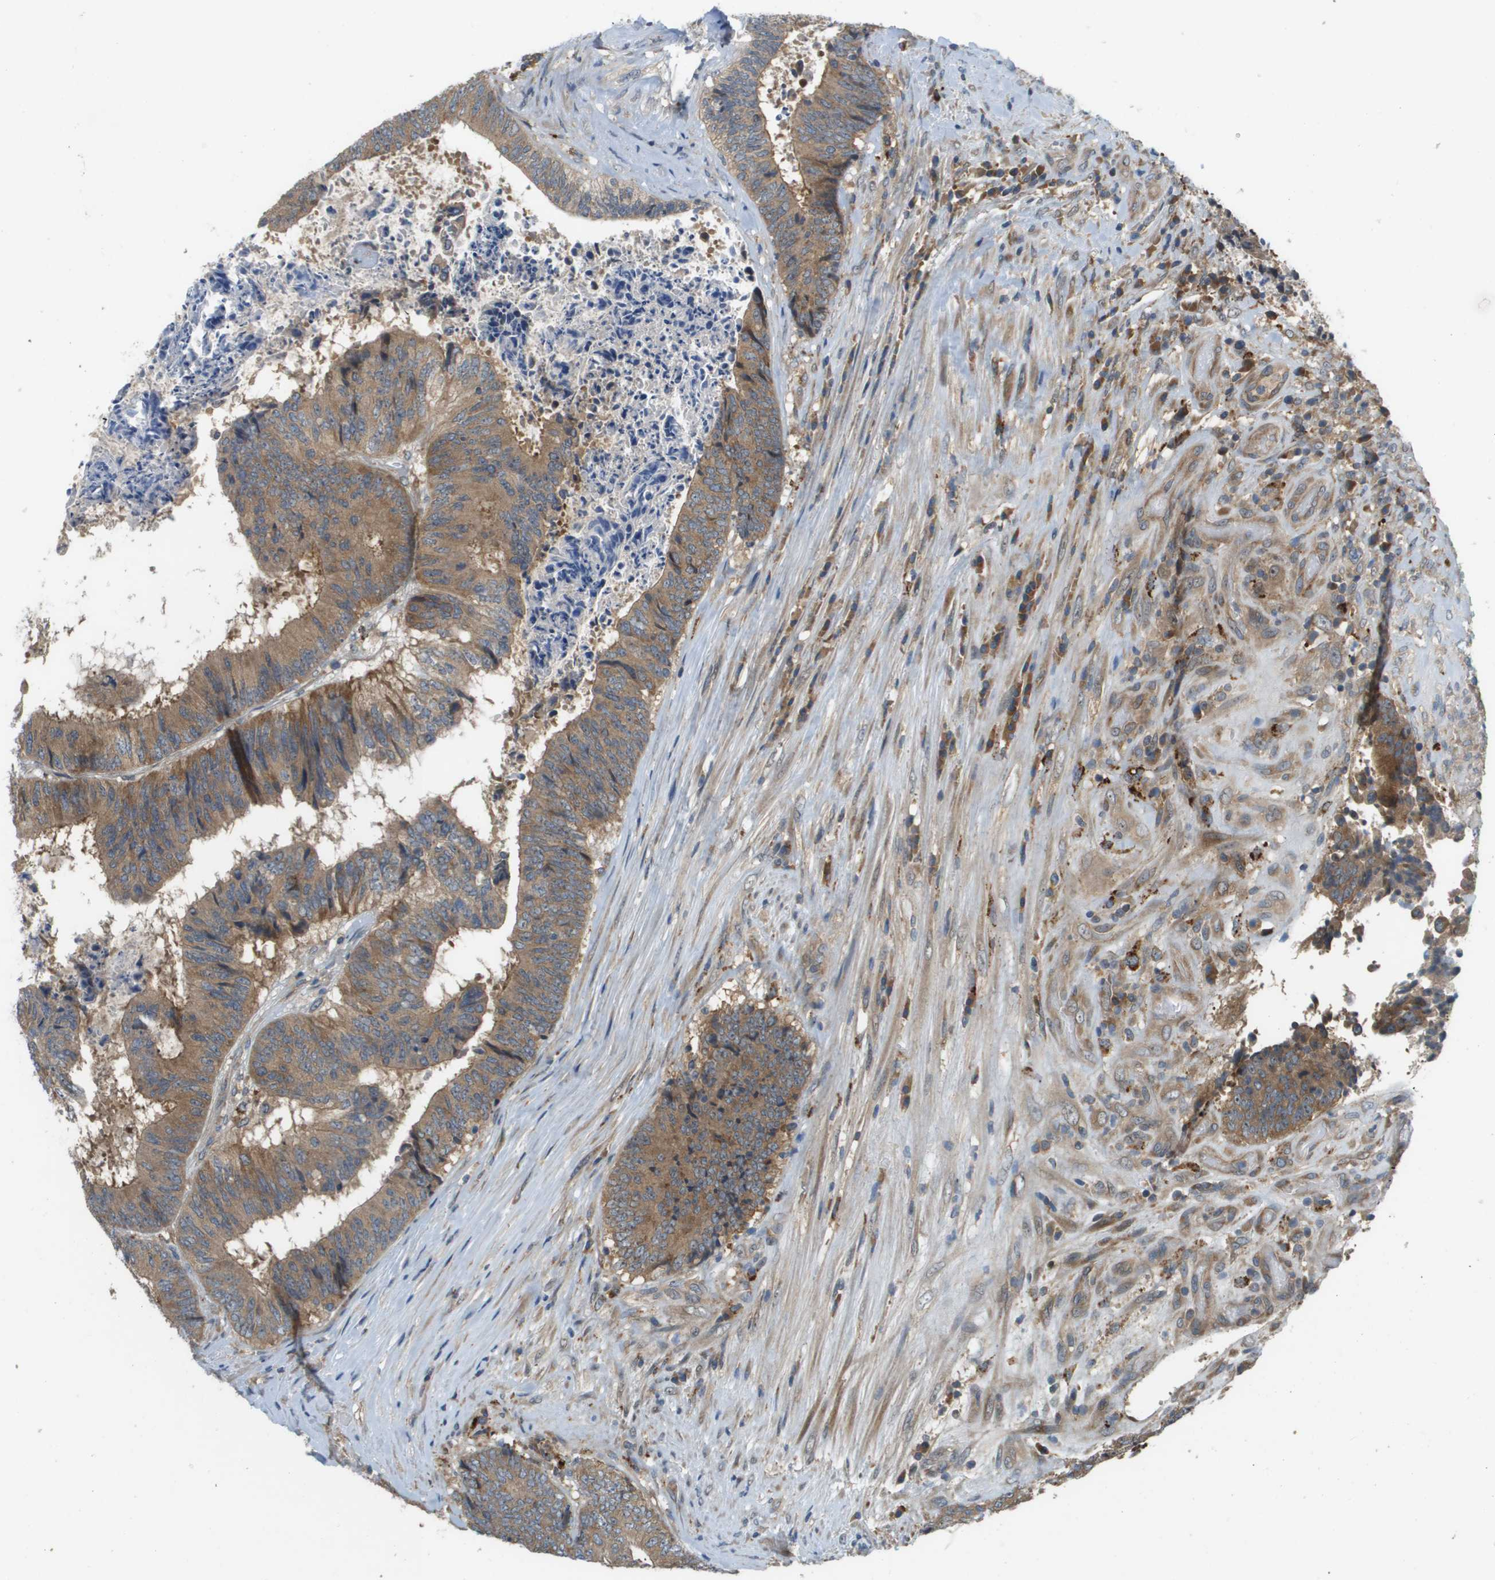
{"staining": {"intensity": "moderate", "quantity": ">75%", "location": "cytoplasmic/membranous"}, "tissue": "colorectal cancer", "cell_type": "Tumor cells", "image_type": "cancer", "snomed": [{"axis": "morphology", "description": "Adenocarcinoma, NOS"}, {"axis": "topography", "description": "Rectum"}], "caption": "IHC of colorectal cancer shows medium levels of moderate cytoplasmic/membranous positivity in about >75% of tumor cells. Nuclei are stained in blue.", "gene": "SLC25A20", "patient": {"sex": "male", "age": 72}}